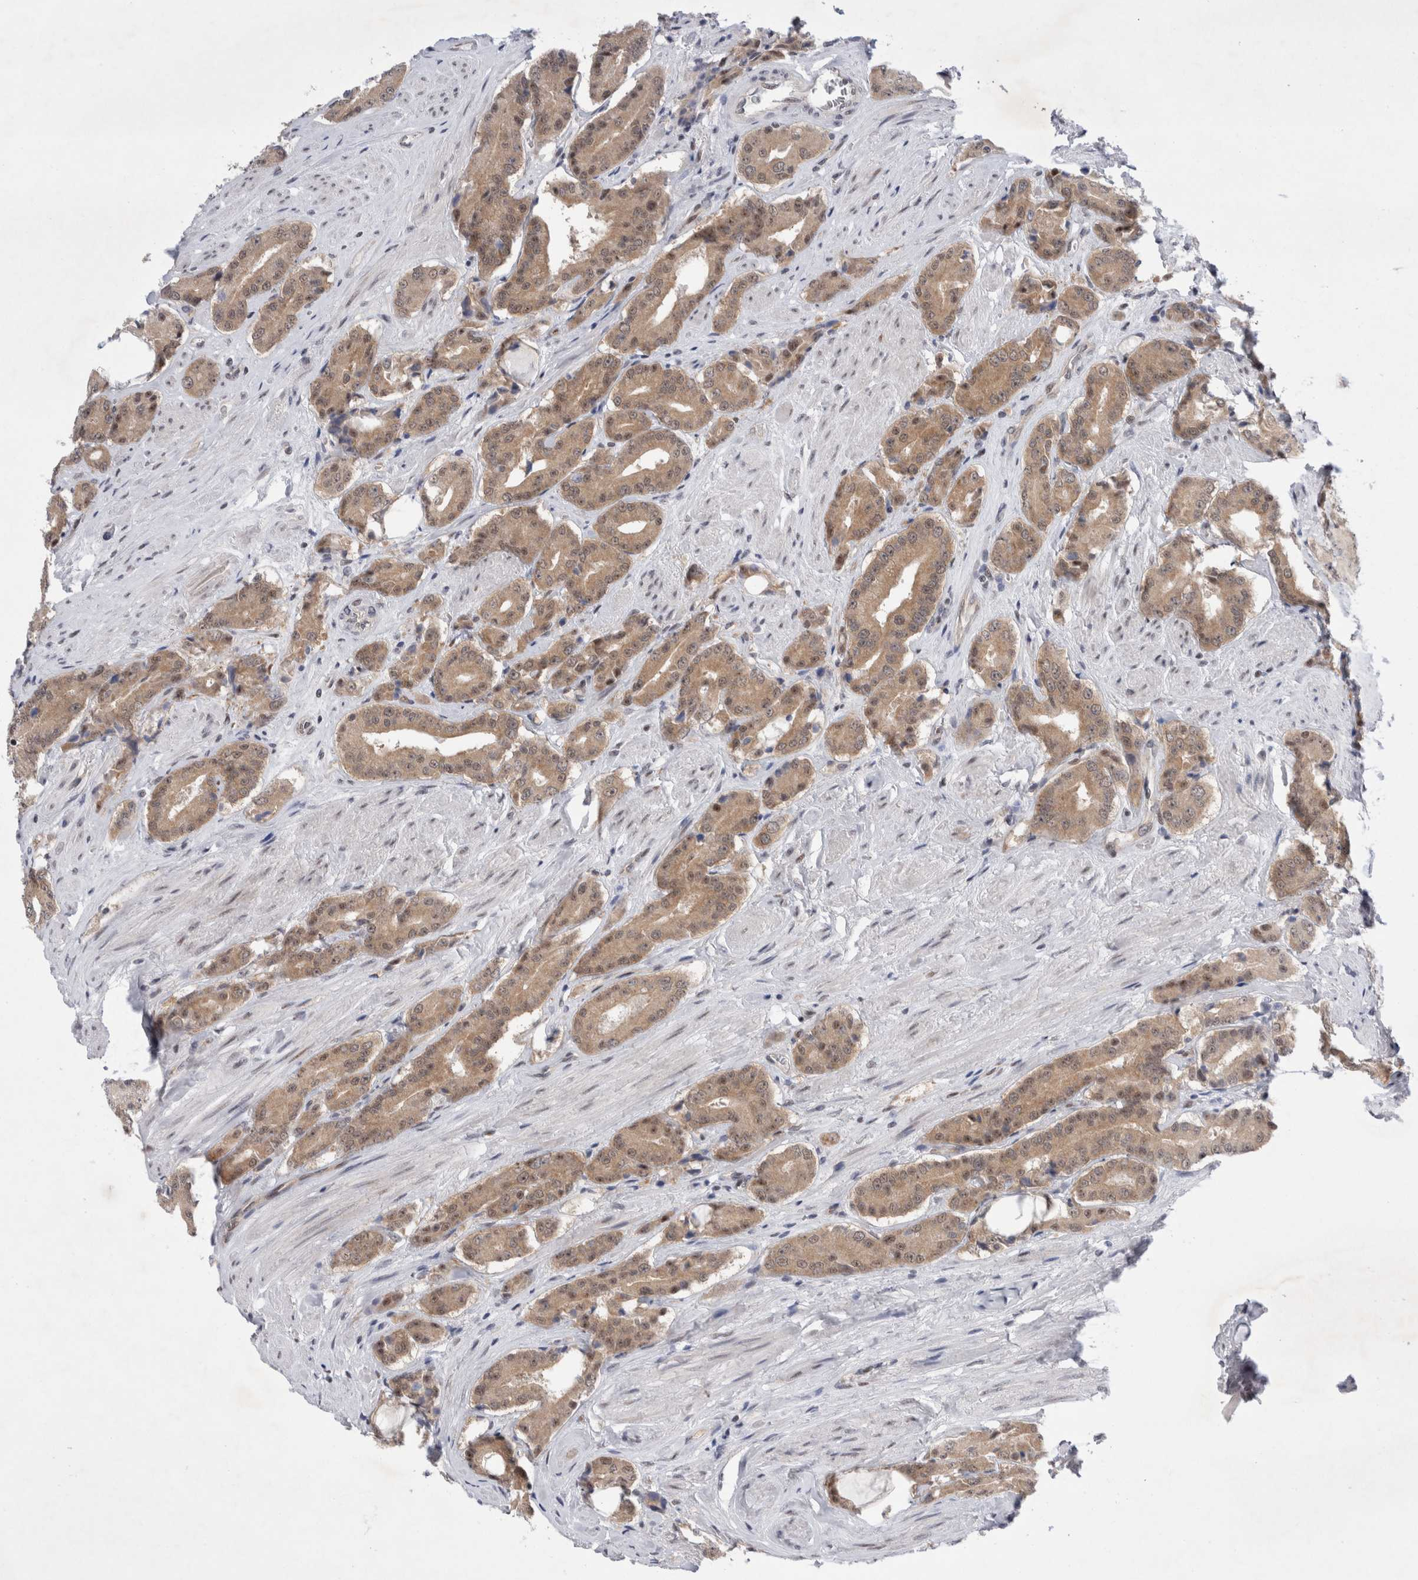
{"staining": {"intensity": "moderate", "quantity": ">75%", "location": "cytoplasmic/membranous,nuclear"}, "tissue": "prostate cancer", "cell_type": "Tumor cells", "image_type": "cancer", "snomed": [{"axis": "morphology", "description": "Adenocarcinoma, High grade"}, {"axis": "topography", "description": "Prostate"}], "caption": "Human prostate cancer stained for a protein (brown) displays moderate cytoplasmic/membranous and nuclear positive expression in about >75% of tumor cells.", "gene": "WIPF2", "patient": {"sex": "male", "age": 71}}